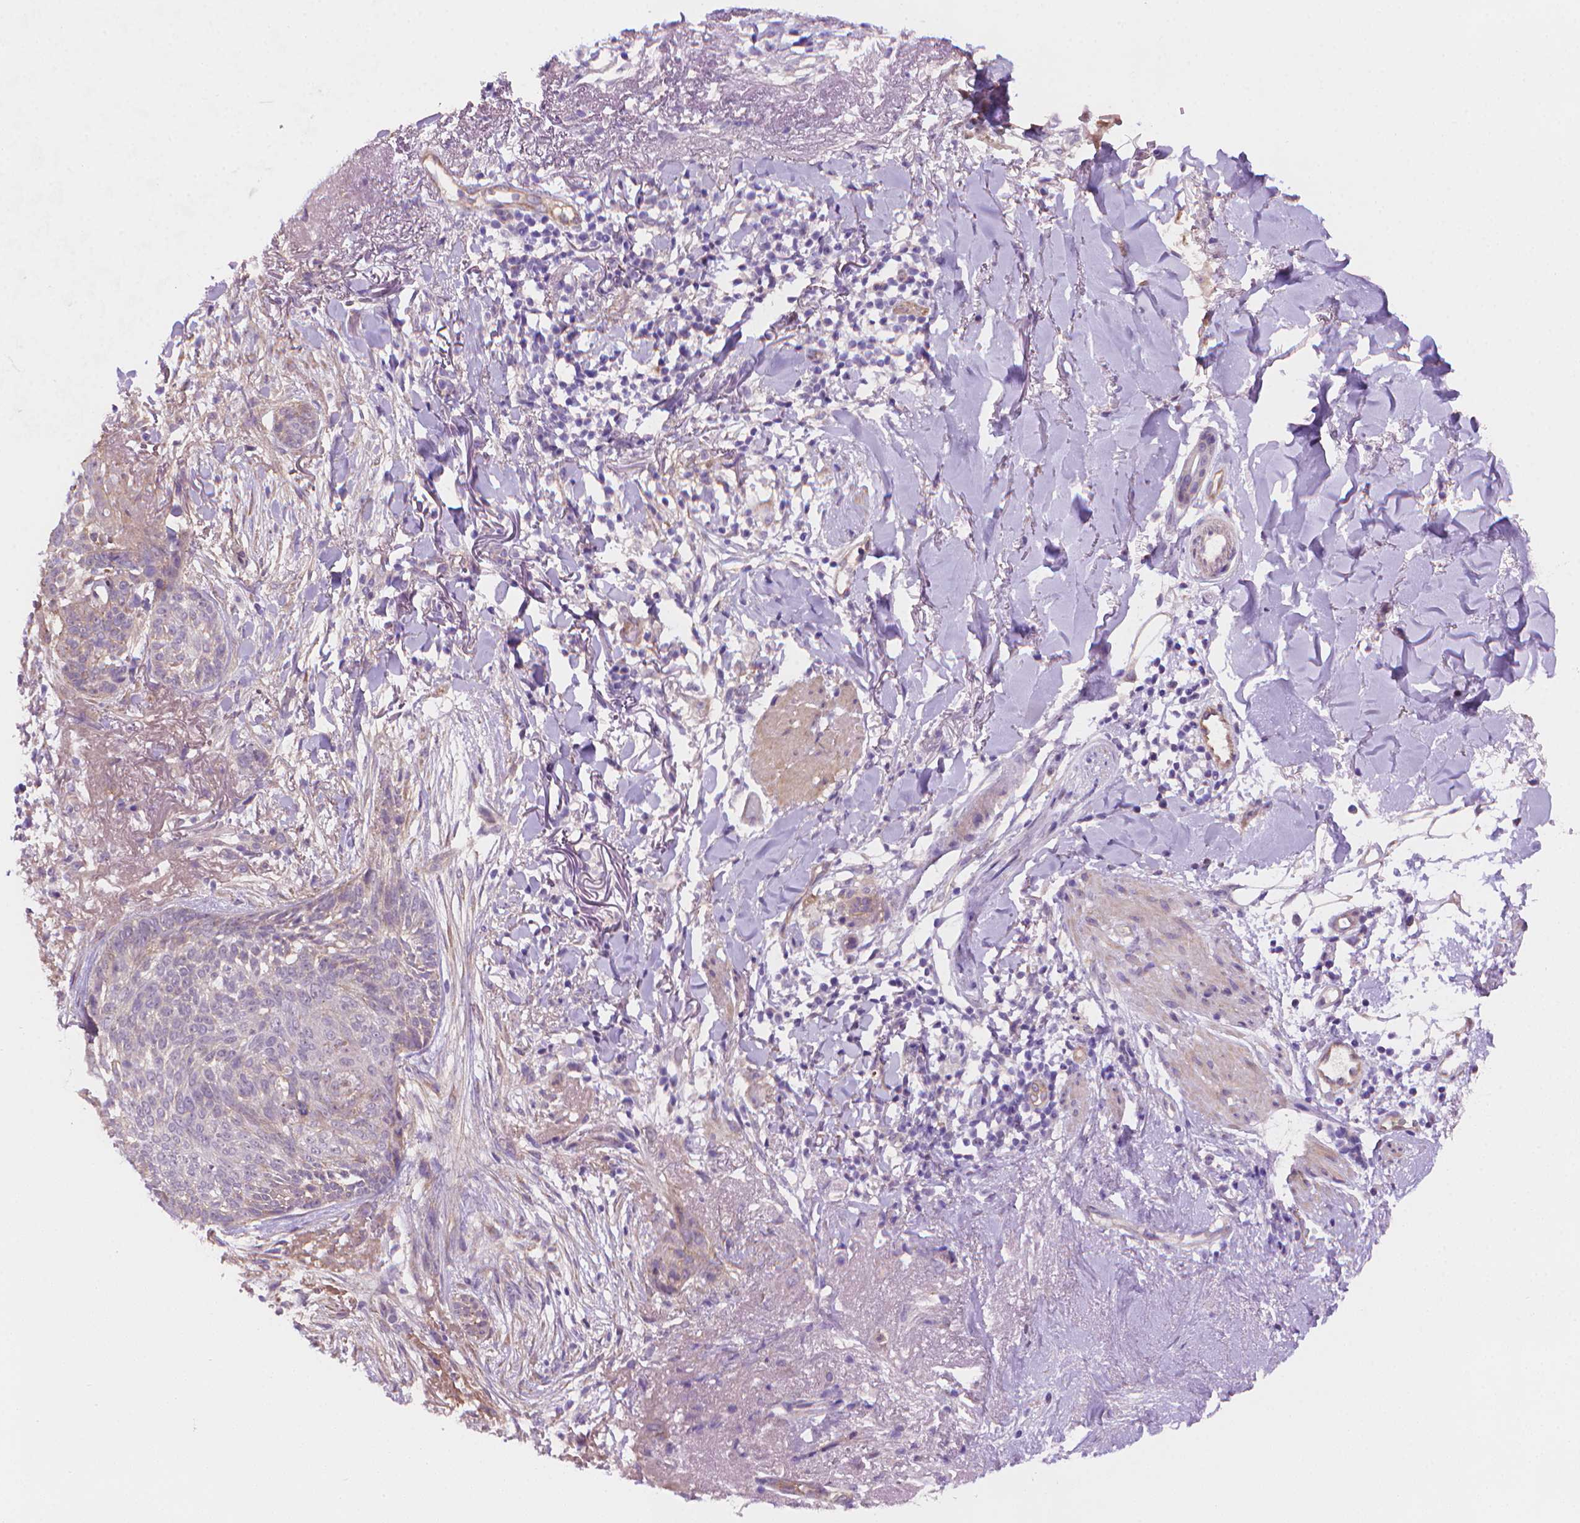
{"staining": {"intensity": "negative", "quantity": "none", "location": "none"}, "tissue": "skin cancer", "cell_type": "Tumor cells", "image_type": "cancer", "snomed": [{"axis": "morphology", "description": "Normal tissue, NOS"}, {"axis": "morphology", "description": "Basal cell carcinoma"}, {"axis": "topography", "description": "Skin"}], "caption": "Skin cancer stained for a protein using immunohistochemistry shows no expression tumor cells.", "gene": "AMMECR1", "patient": {"sex": "male", "age": 84}}